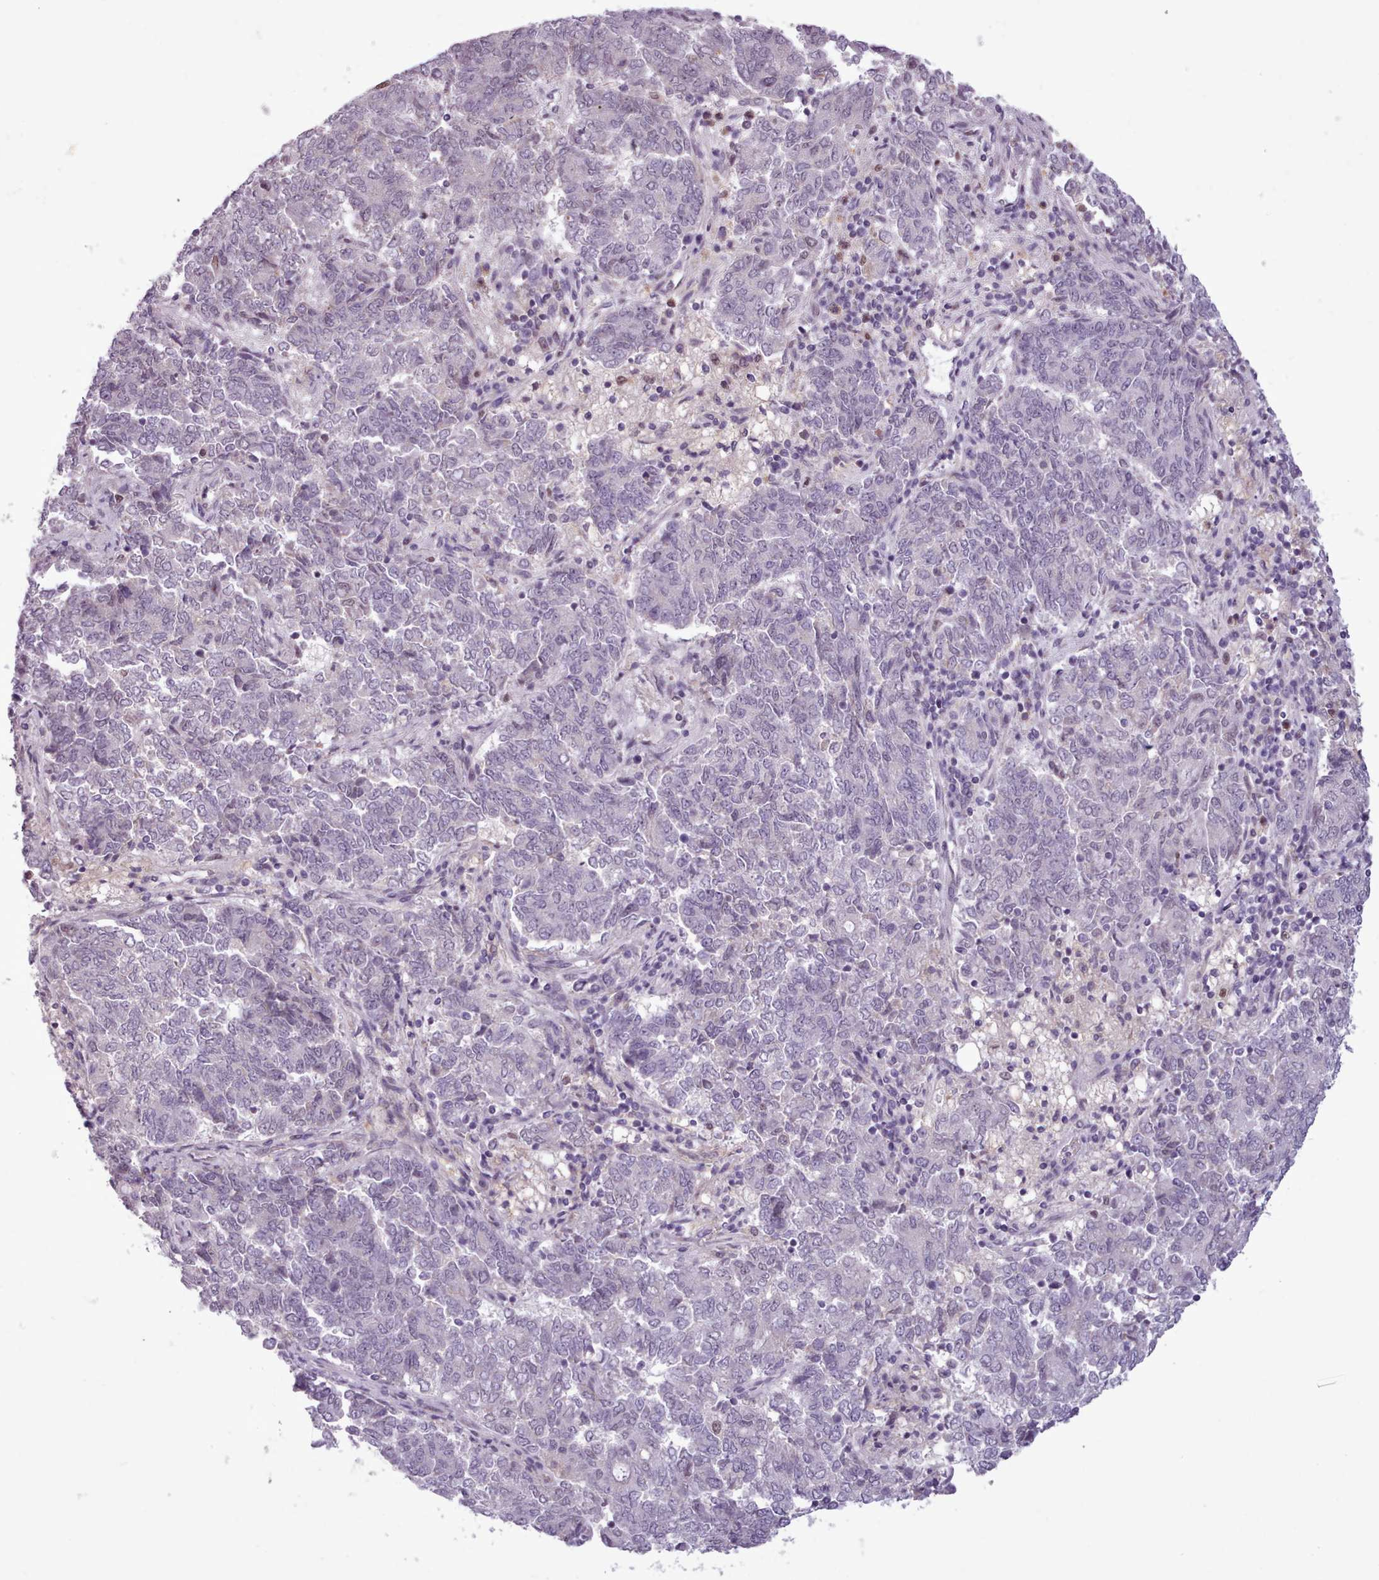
{"staining": {"intensity": "negative", "quantity": "none", "location": "none"}, "tissue": "endometrial cancer", "cell_type": "Tumor cells", "image_type": "cancer", "snomed": [{"axis": "morphology", "description": "Adenocarcinoma, NOS"}, {"axis": "topography", "description": "Endometrium"}], "caption": "Immunohistochemistry image of neoplastic tissue: human endometrial cancer (adenocarcinoma) stained with DAB demonstrates no significant protein positivity in tumor cells. (Stains: DAB immunohistochemistry with hematoxylin counter stain, Microscopy: brightfield microscopy at high magnification).", "gene": "SLURP1", "patient": {"sex": "female", "age": 80}}